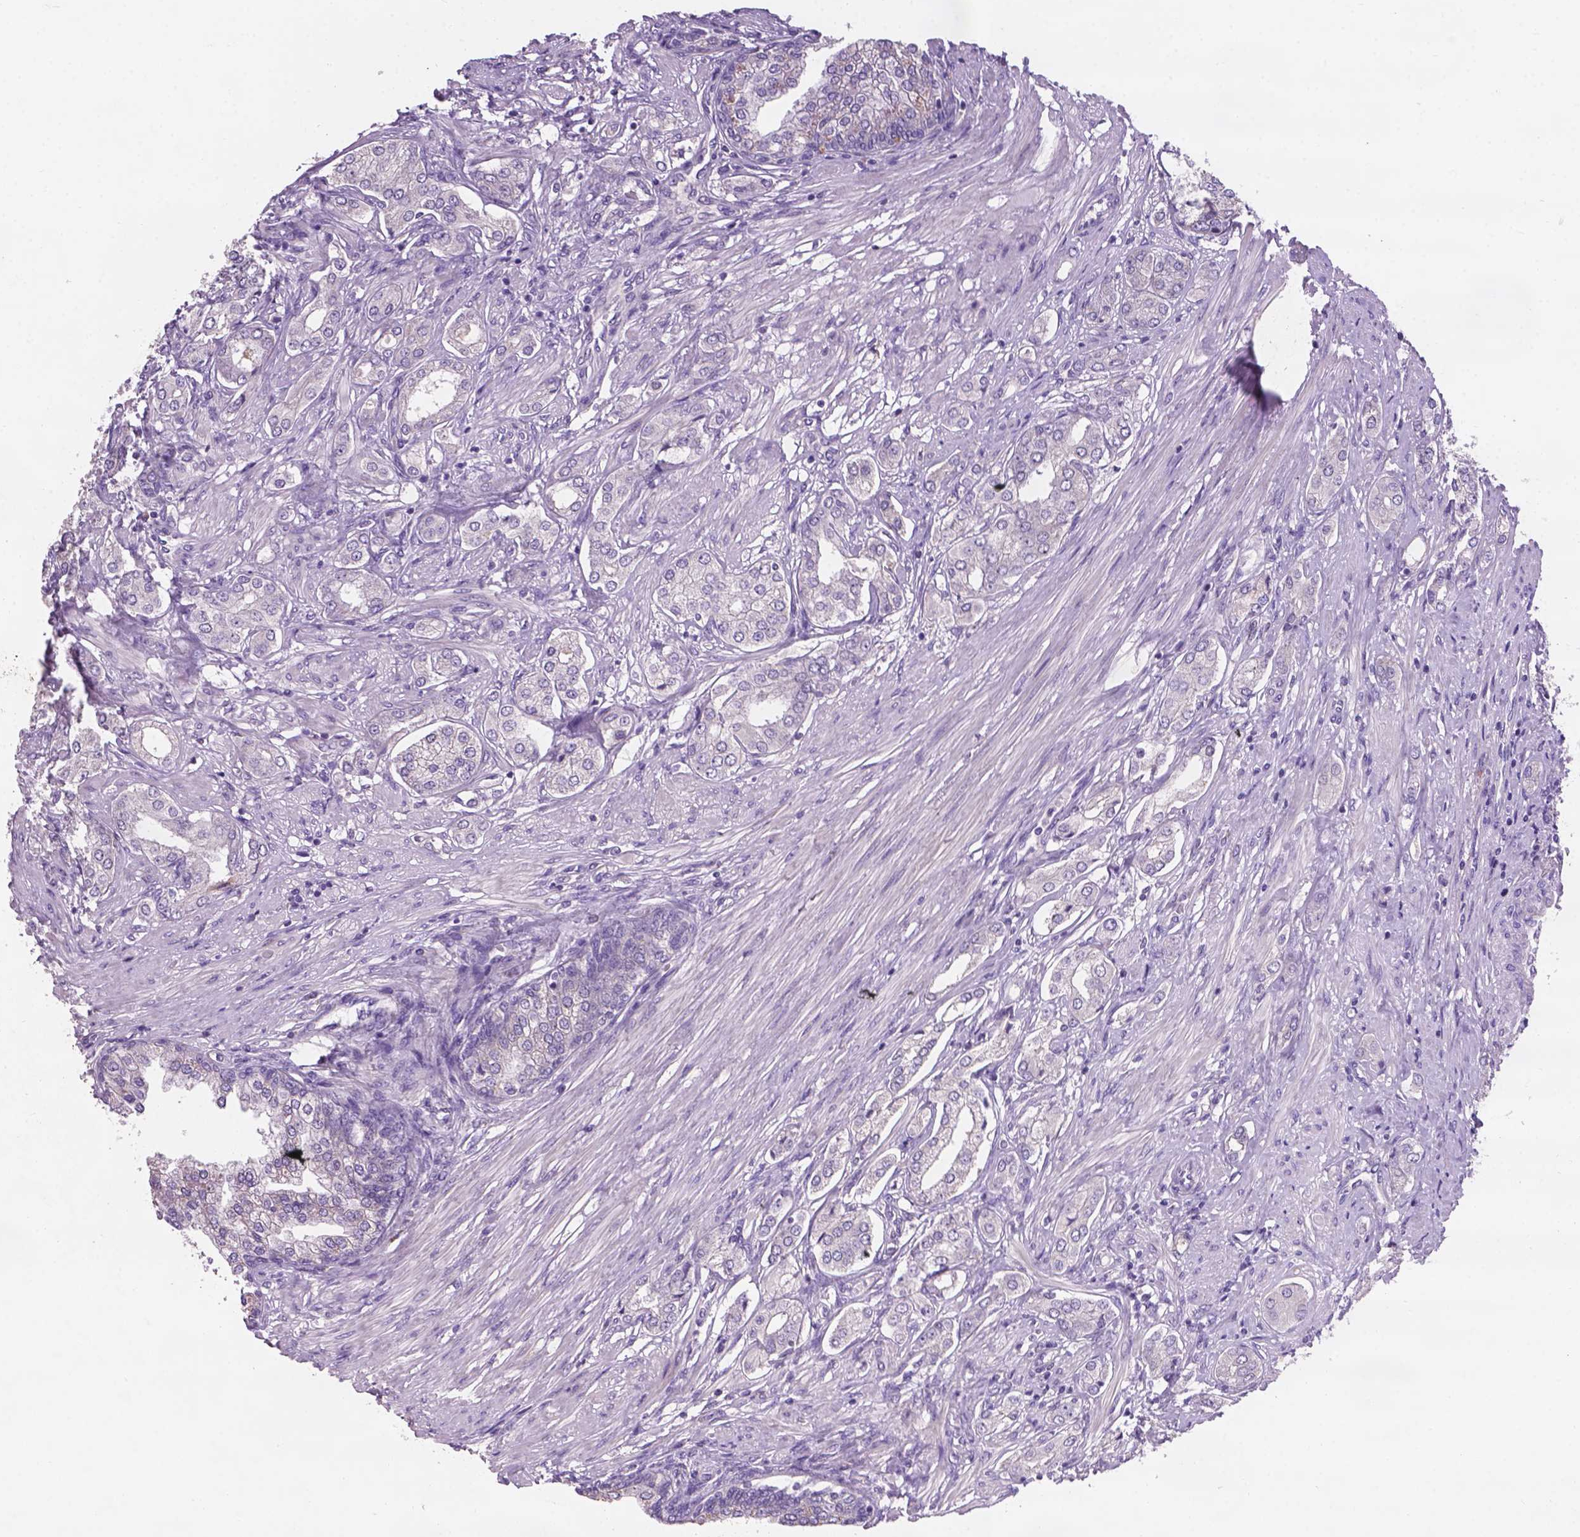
{"staining": {"intensity": "negative", "quantity": "none", "location": "none"}, "tissue": "prostate cancer", "cell_type": "Tumor cells", "image_type": "cancer", "snomed": [{"axis": "morphology", "description": "Adenocarcinoma, NOS"}, {"axis": "topography", "description": "Prostate"}], "caption": "An image of prostate cancer stained for a protein displays no brown staining in tumor cells.", "gene": "GXYLT2", "patient": {"sex": "male", "age": 63}}